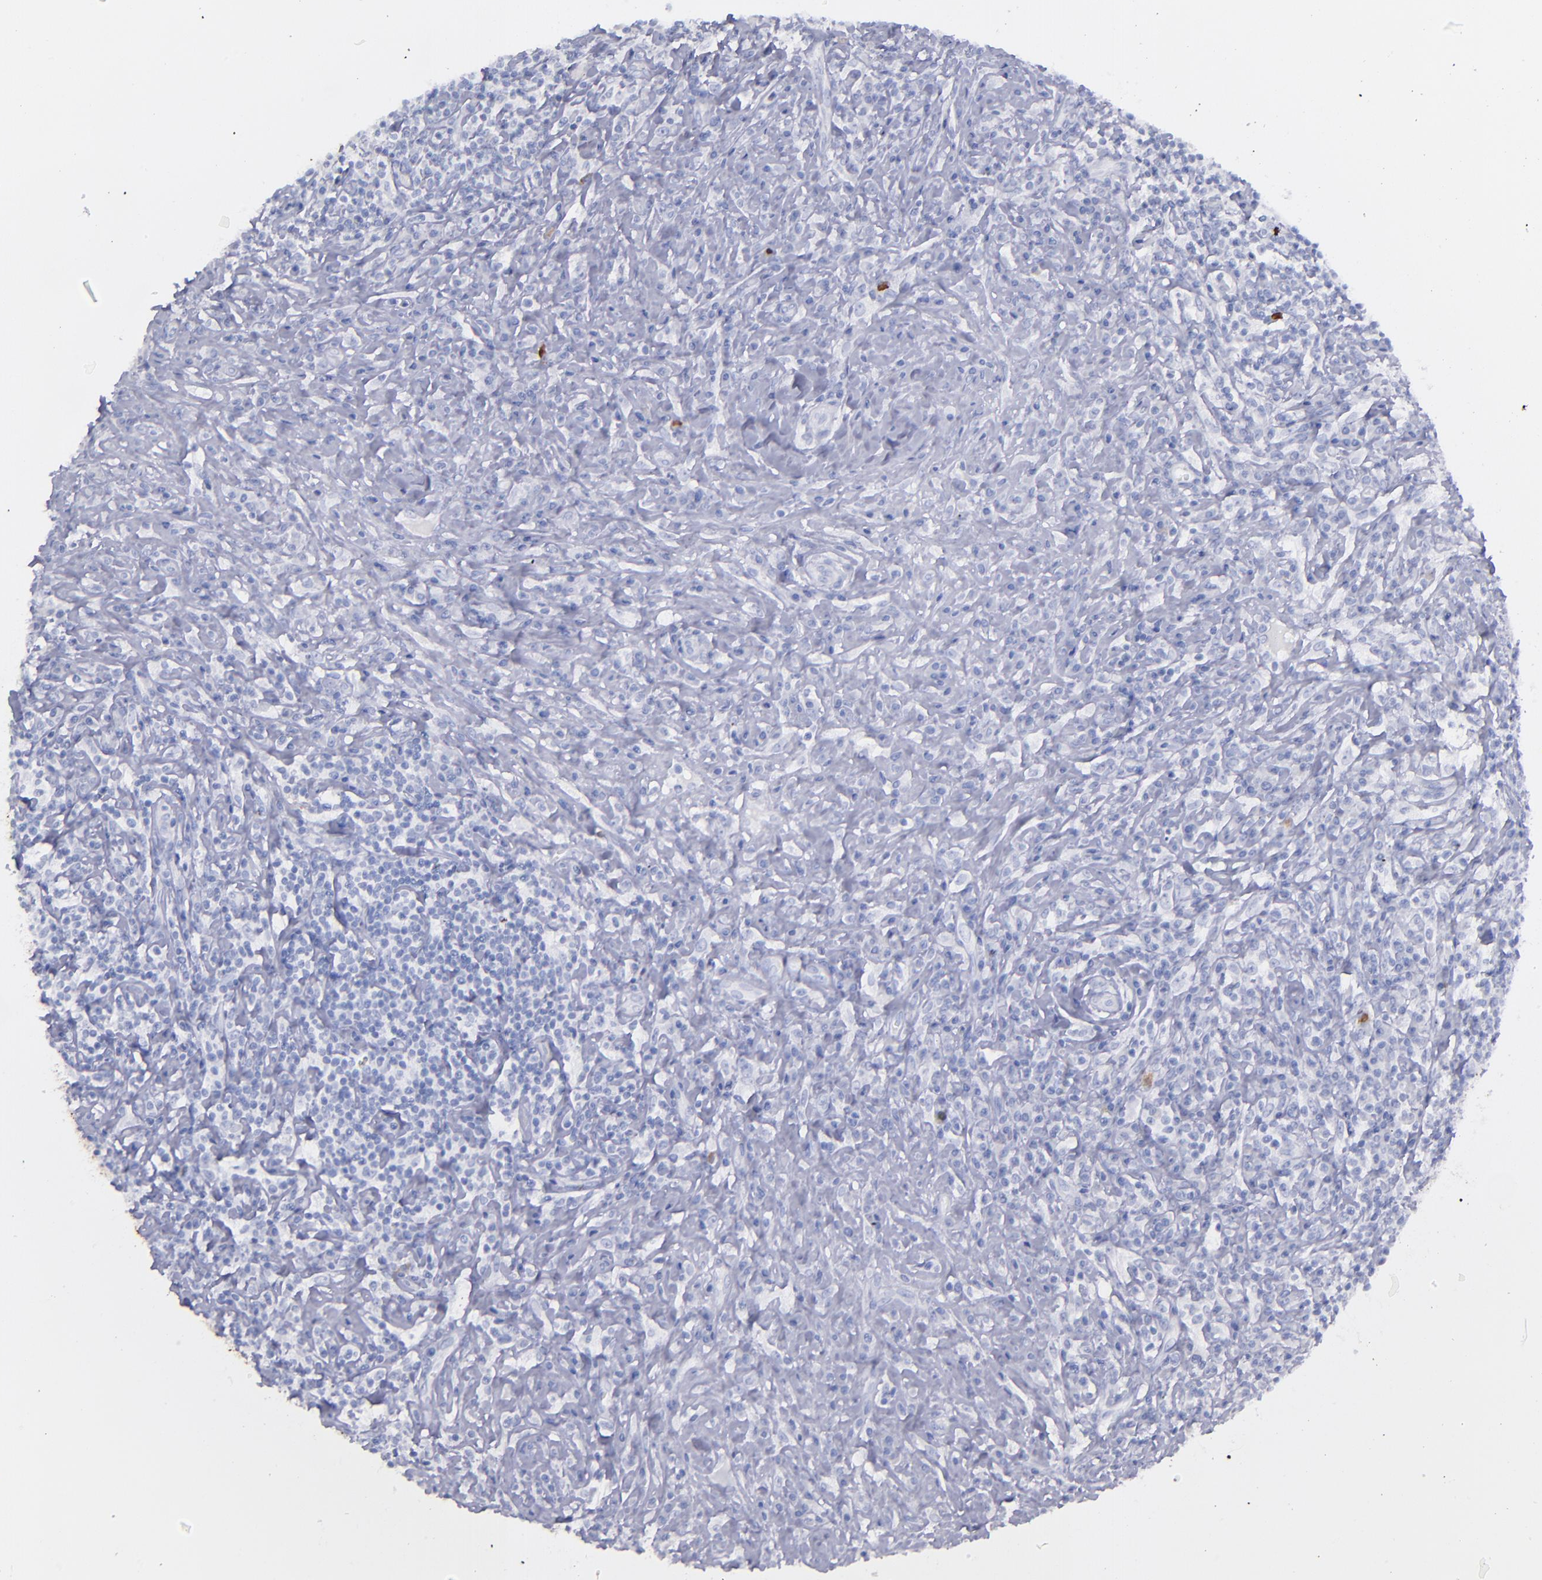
{"staining": {"intensity": "negative", "quantity": "none", "location": "none"}, "tissue": "lymphoma", "cell_type": "Tumor cells", "image_type": "cancer", "snomed": [{"axis": "morphology", "description": "Hodgkin's disease, NOS"}, {"axis": "topography", "description": "Lymph node"}], "caption": "High magnification brightfield microscopy of Hodgkin's disease stained with DAB (brown) and counterstained with hematoxylin (blue): tumor cells show no significant staining.", "gene": "SNAP25", "patient": {"sex": "female", "age": 25}}